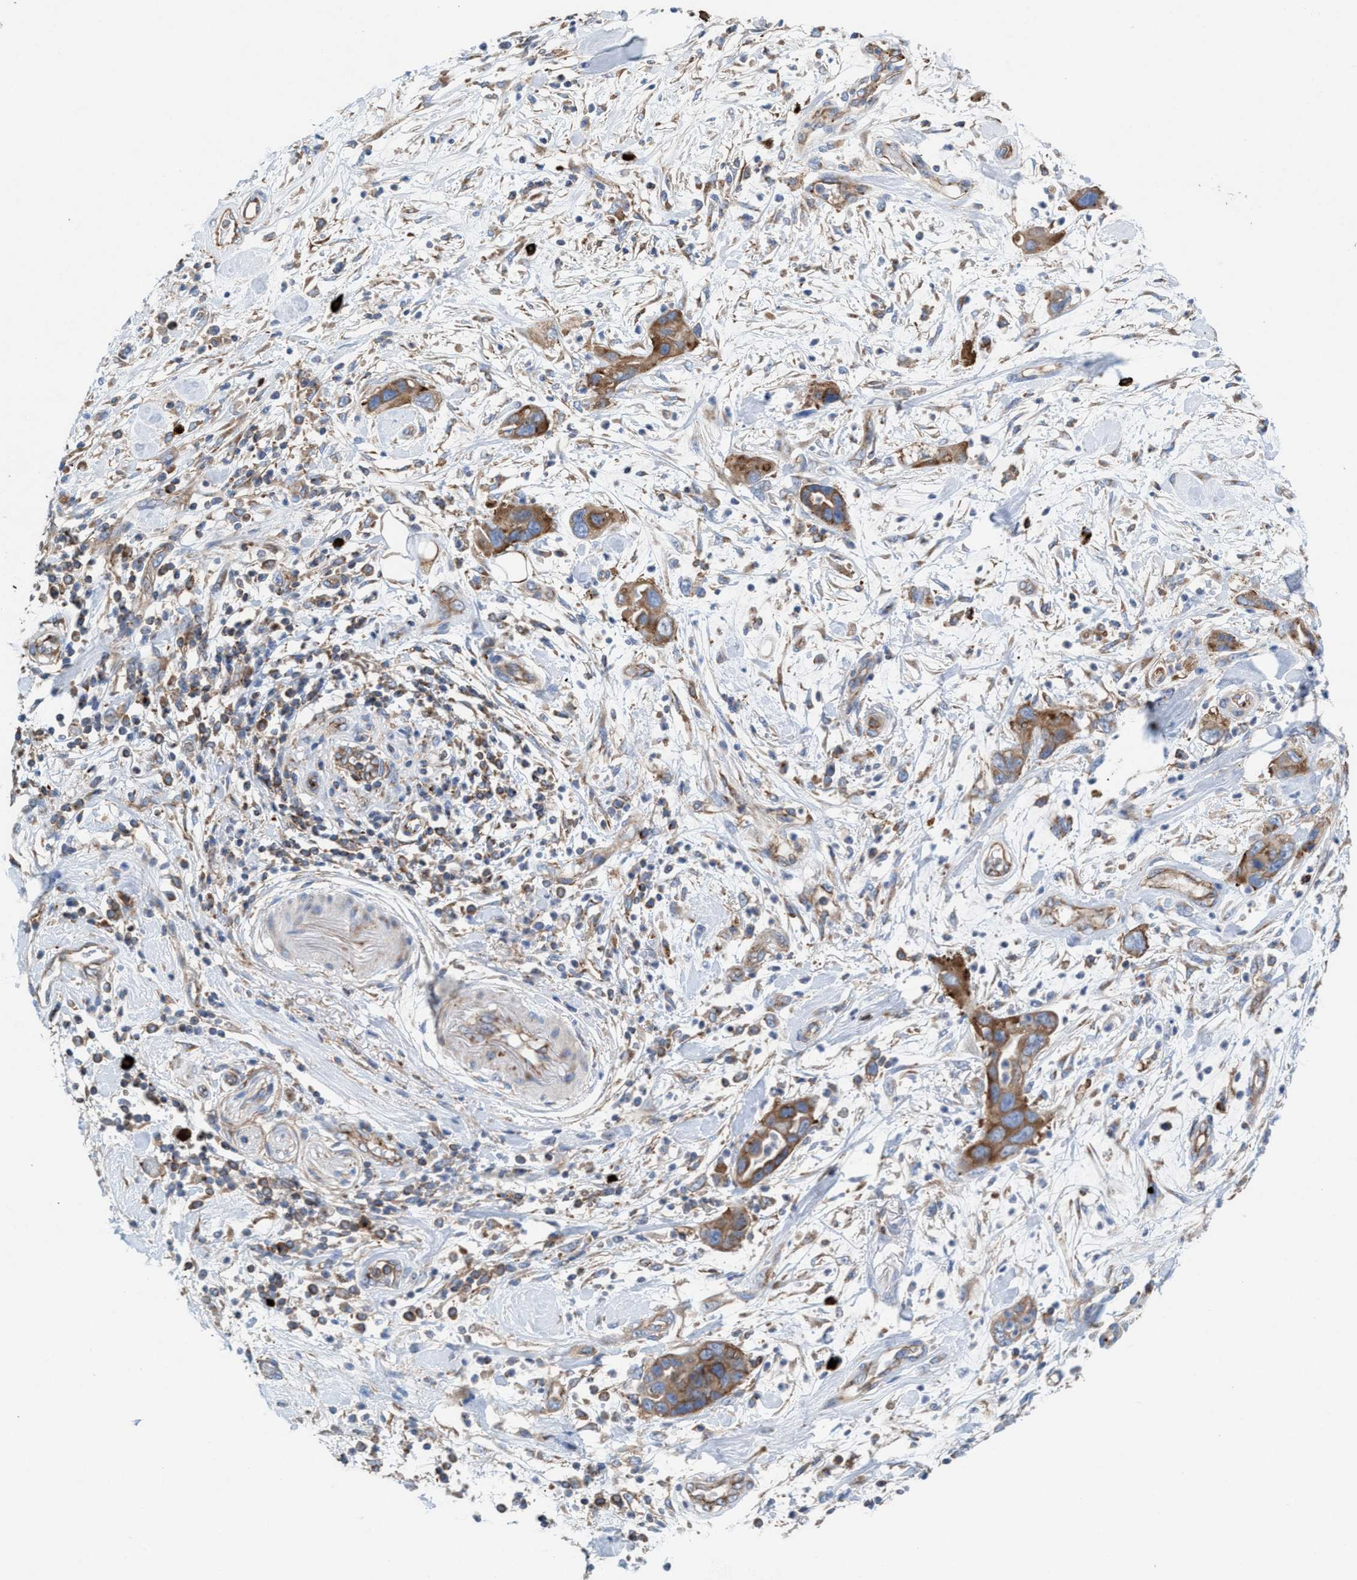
{"staining": {"intensity": "moderate", "quantity": ">75%", "location": "cytoplasmic/membranous"}, "tissue": "pancreatic cancer", "cell_type": "Tumor cells", "image_type": "cancer", "snomed": [{"axis": "morphology", "description": "Adenocarcinoma, NOS"}, {"axis": "topography", "description": "Pancreas"}], "caption": "IHC (DAB (3,3'-diaminobenzidine)) staining of pancreatic cancer (adenocarcinoma) shows moderate cytoplasmic/membranous protein positivity in approximately >75% of tumor cells. (DAB = brown stain, brightfield microscopy at high magnification).", "gene": "NYAP1", "patient": {"sex": "female", "age": 70}}